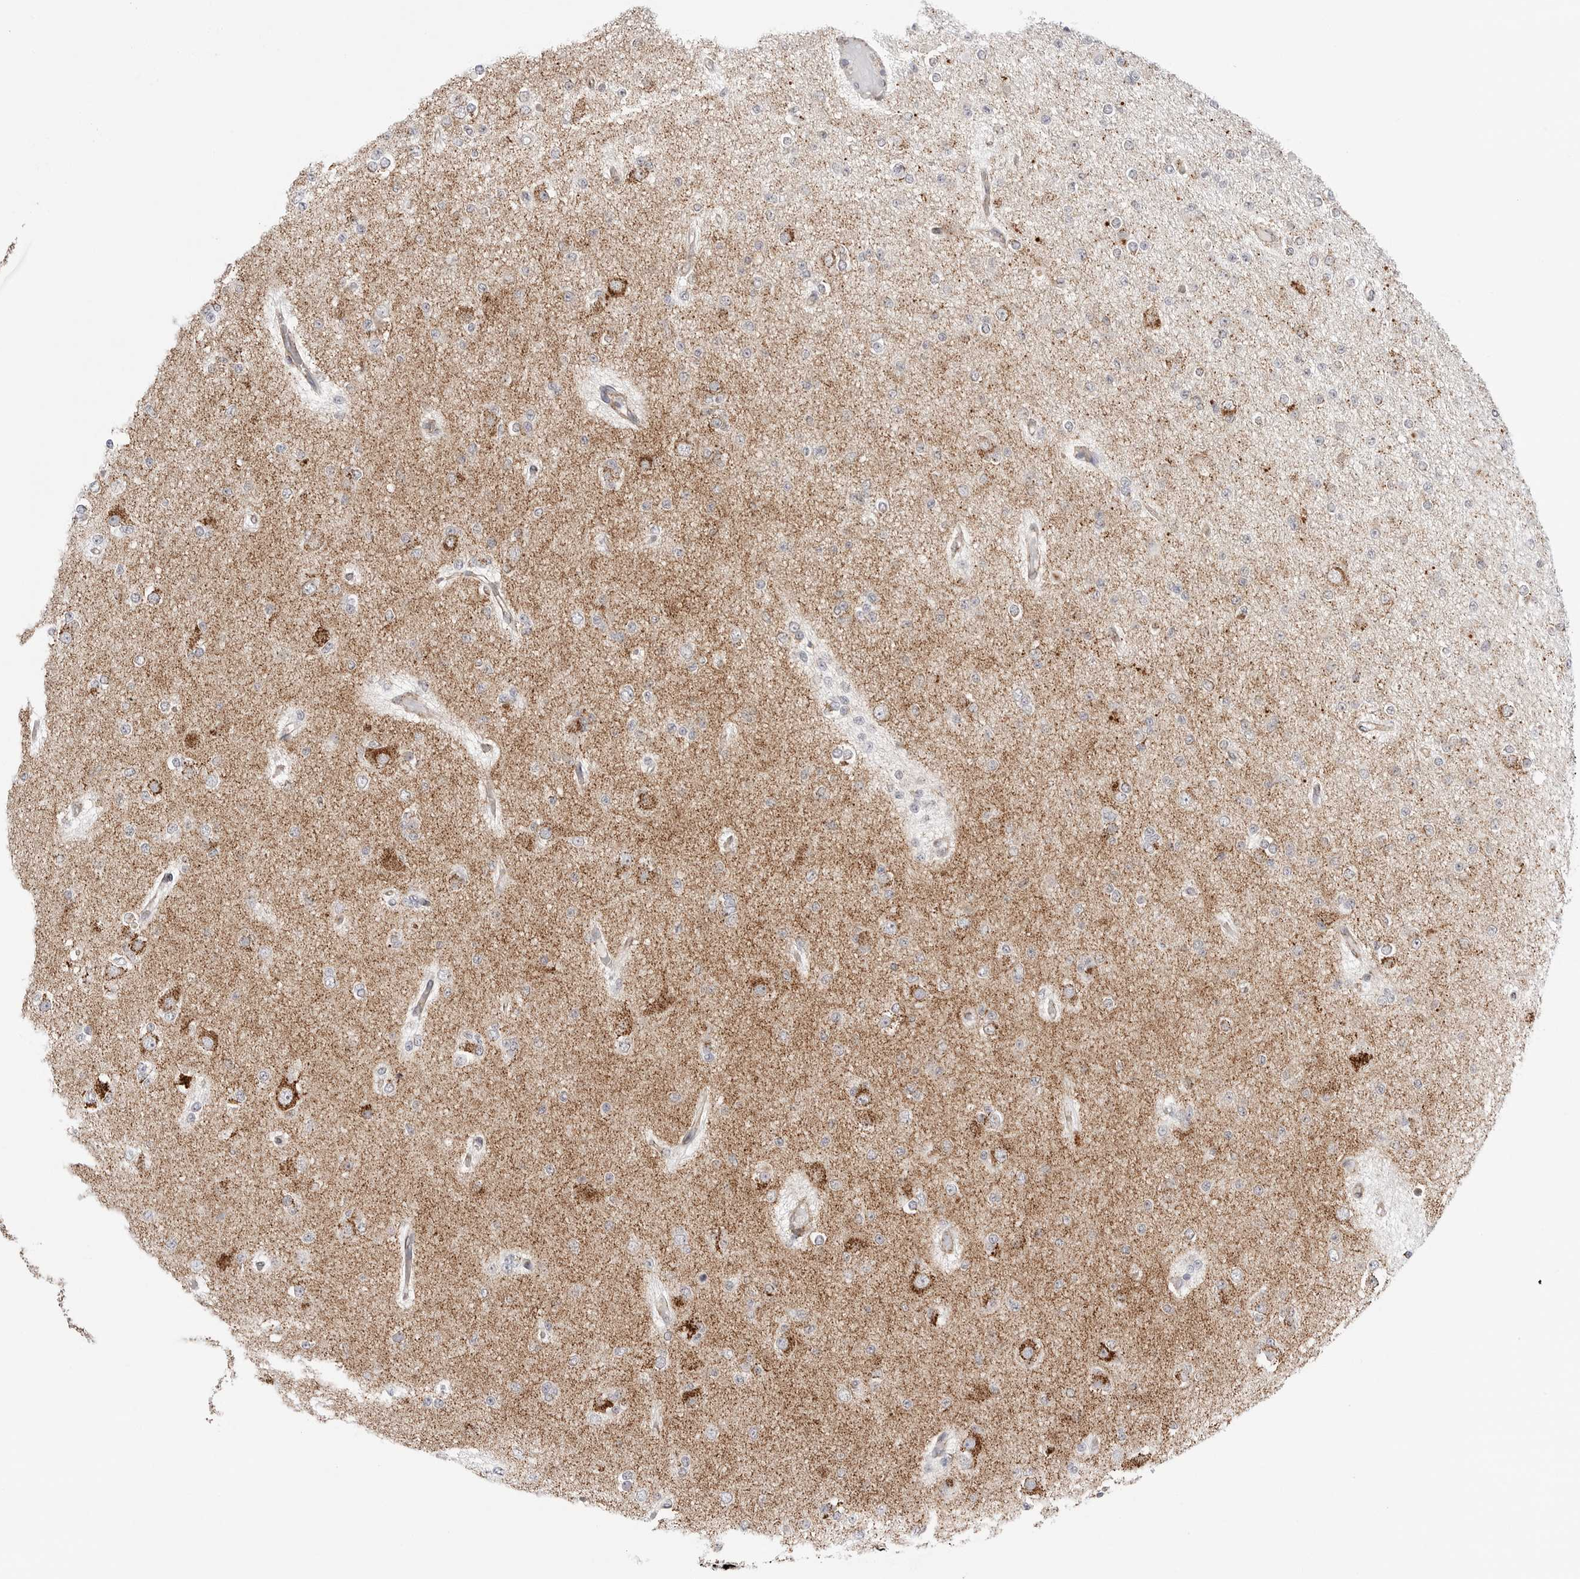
{"staining": {"intensity": "weak", "quantity": "<25%", "location": "cytoplasmic/membranous"}, "tissue": "glioma", "cell_type": "Tumor cells", "image_type": "cancer", "snomed": [{"axis": "morphology", "description": "Glioma, malignant, Low grade"}, {"axis": "topography", "description": "Brain"}], "caption": "Immunohistochemistry histopathology image of neoplastic tissue: human malignant glioma (low-grade) stained with DAB reveals no significant protein positivity in tumor cells.", "gene": "ATP5IF1", "patient": {"sex": "female", "age": 22}}